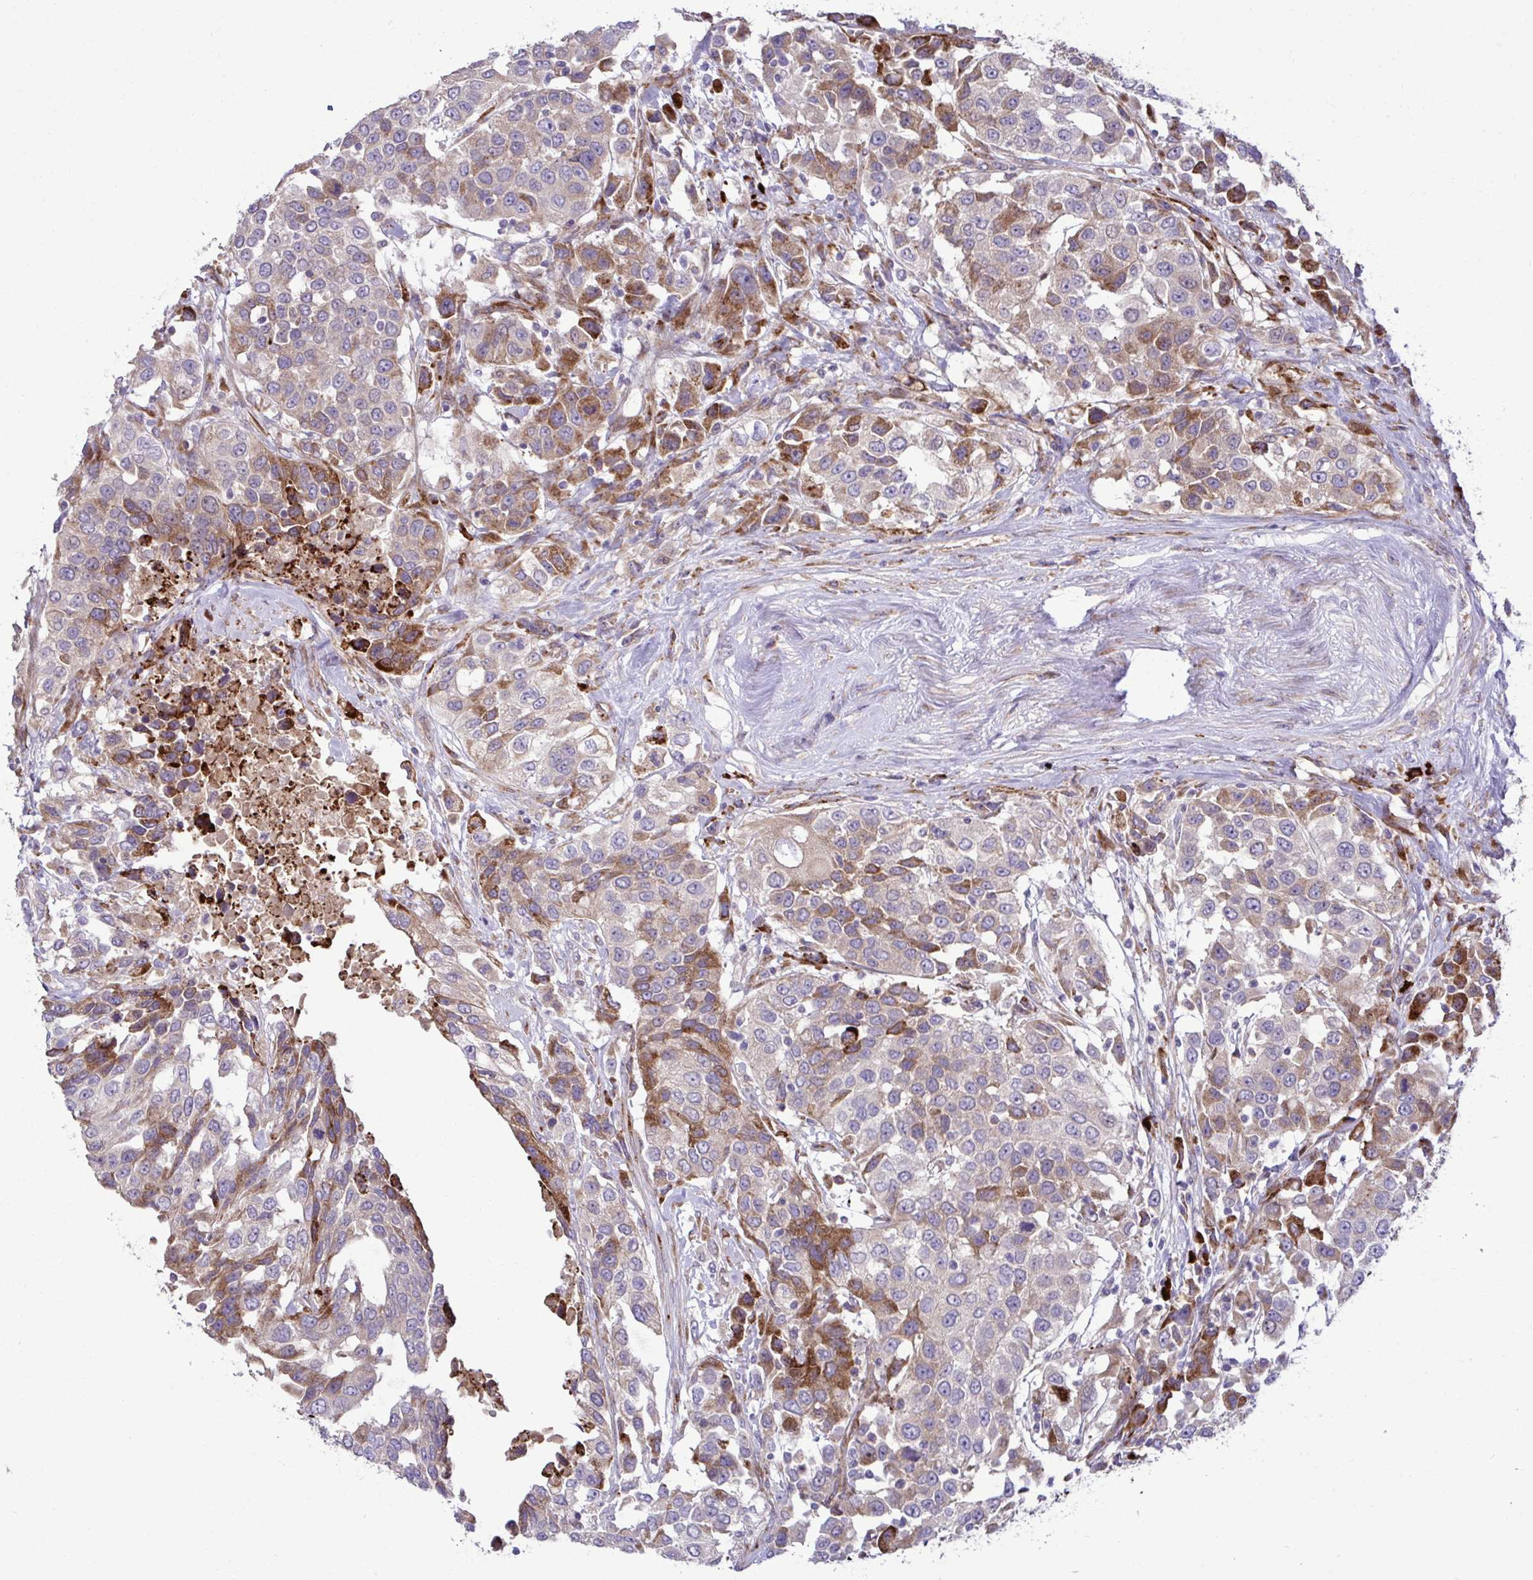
{"staining": {"intensity": "moderate", "quantity": "<25%", "location": "cytoplasmic/membranous"}, "tissue": "urothelial cancer", "cell_type": "Tumor cells", "image_type": "cancer", "snomed": [{"axis": "morphology", "description": "Urothelial carcinoma, High grade"}, {"axis": "topography", "description": "Urinary bladder"}], "caption": "Brown immunohistochemical staining in high-grade urothelial carcinoma shows moderate cytoplasmic/membranous expression in approximately <25% of tumor cells.", "gene": "LIMS1", "patient": {"sex": "female", "age": 80}}